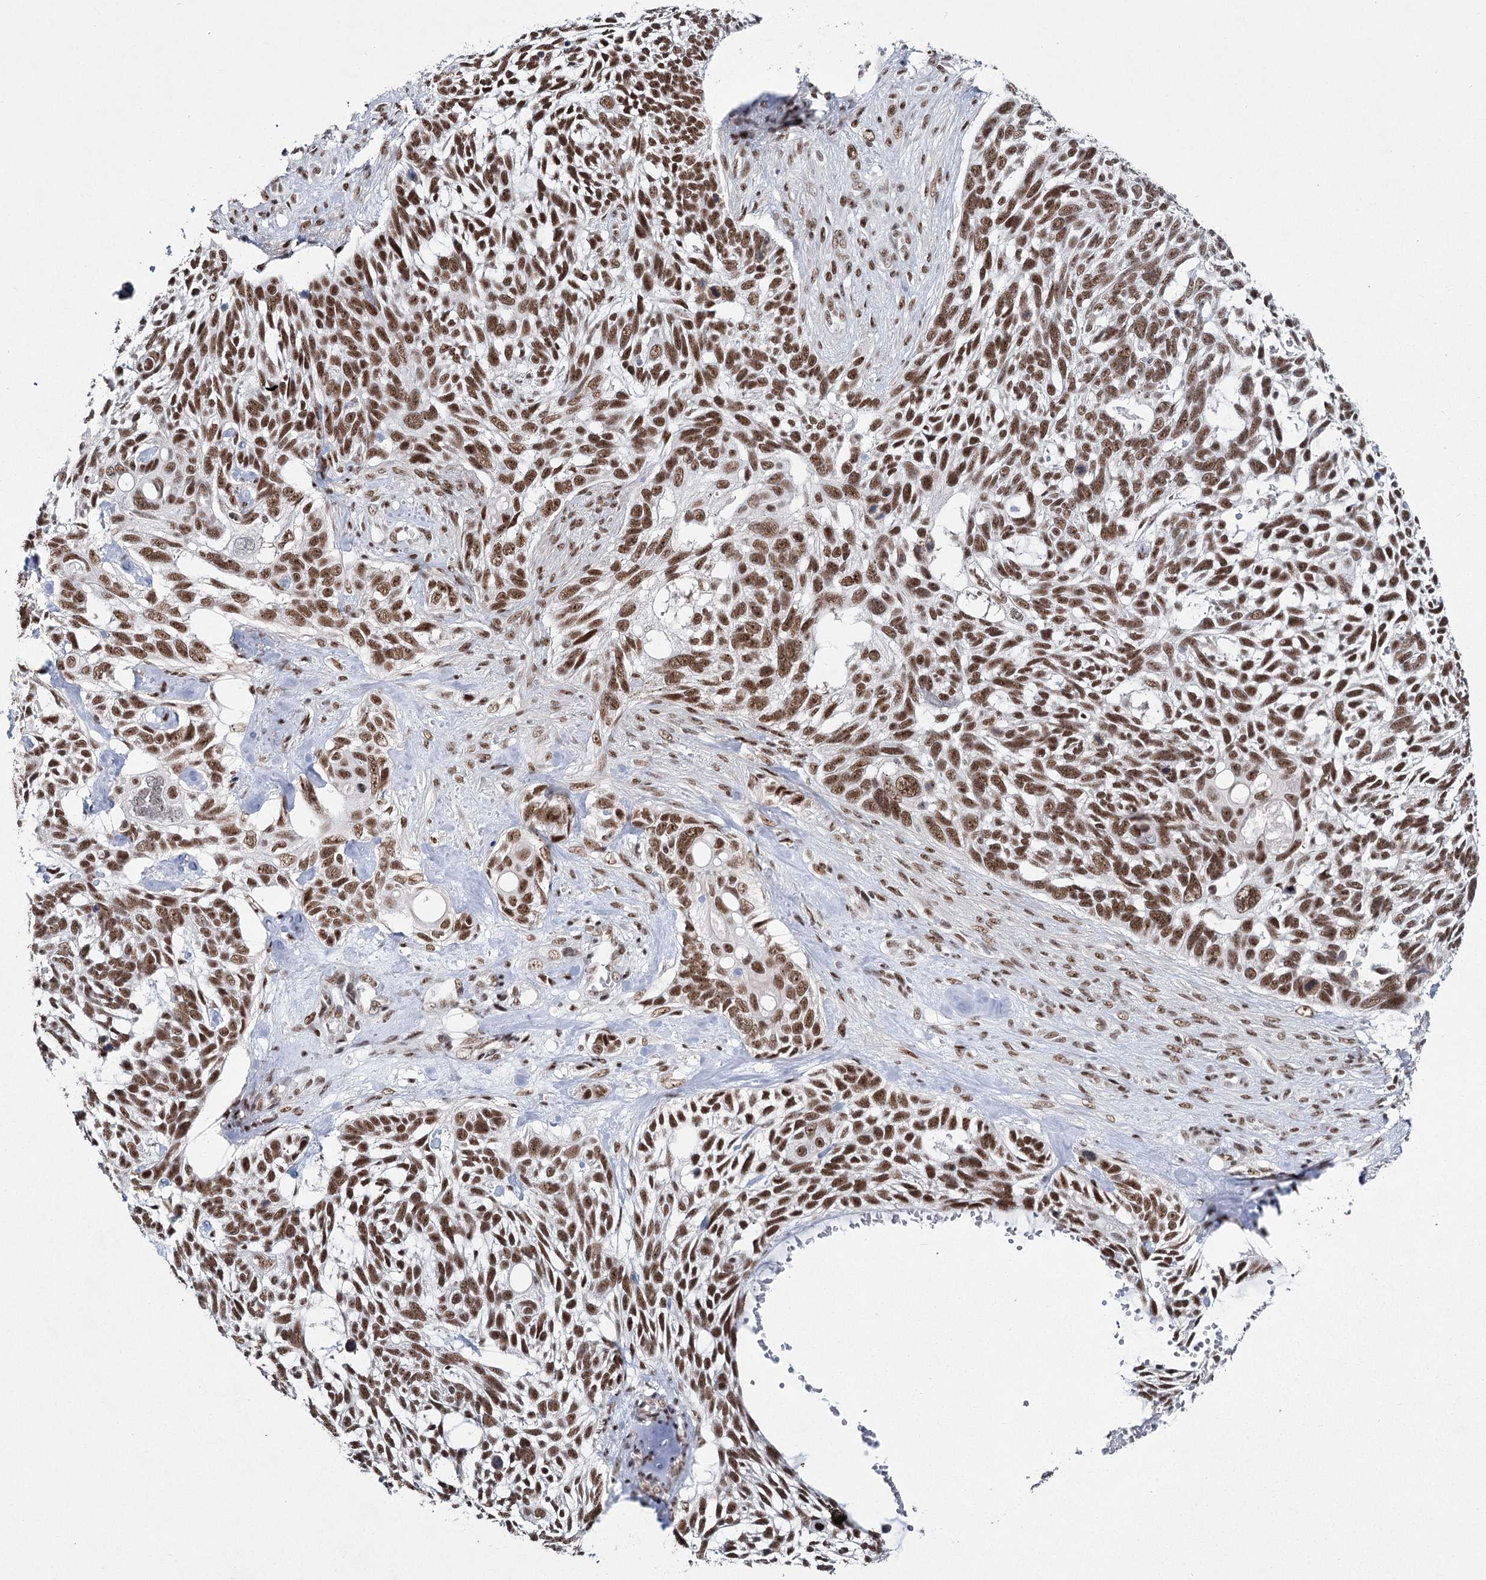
{"staining": {"intensity": "strong", "quantity": ">75%", "location": "nuclear"}, "tissue": "skin cancer", "cell_type": "Tumor cells", "image_type": "cancer", "snomed": [{"axis": "morphology", "description": "Basal cell carcinoma"}, {"axis": "topography", "description": "Skin"}], "caption": "Brown immunohistochemical staining in human basal cell carcinoma (skin) reveals strong nuclear positivity in approximately >75% of tumor cells. (brown staining indicates protein expression, while blue staining denotes nuclei).", "gene": "SCAF8", "patient": {"sex": "male", "age": 88}}